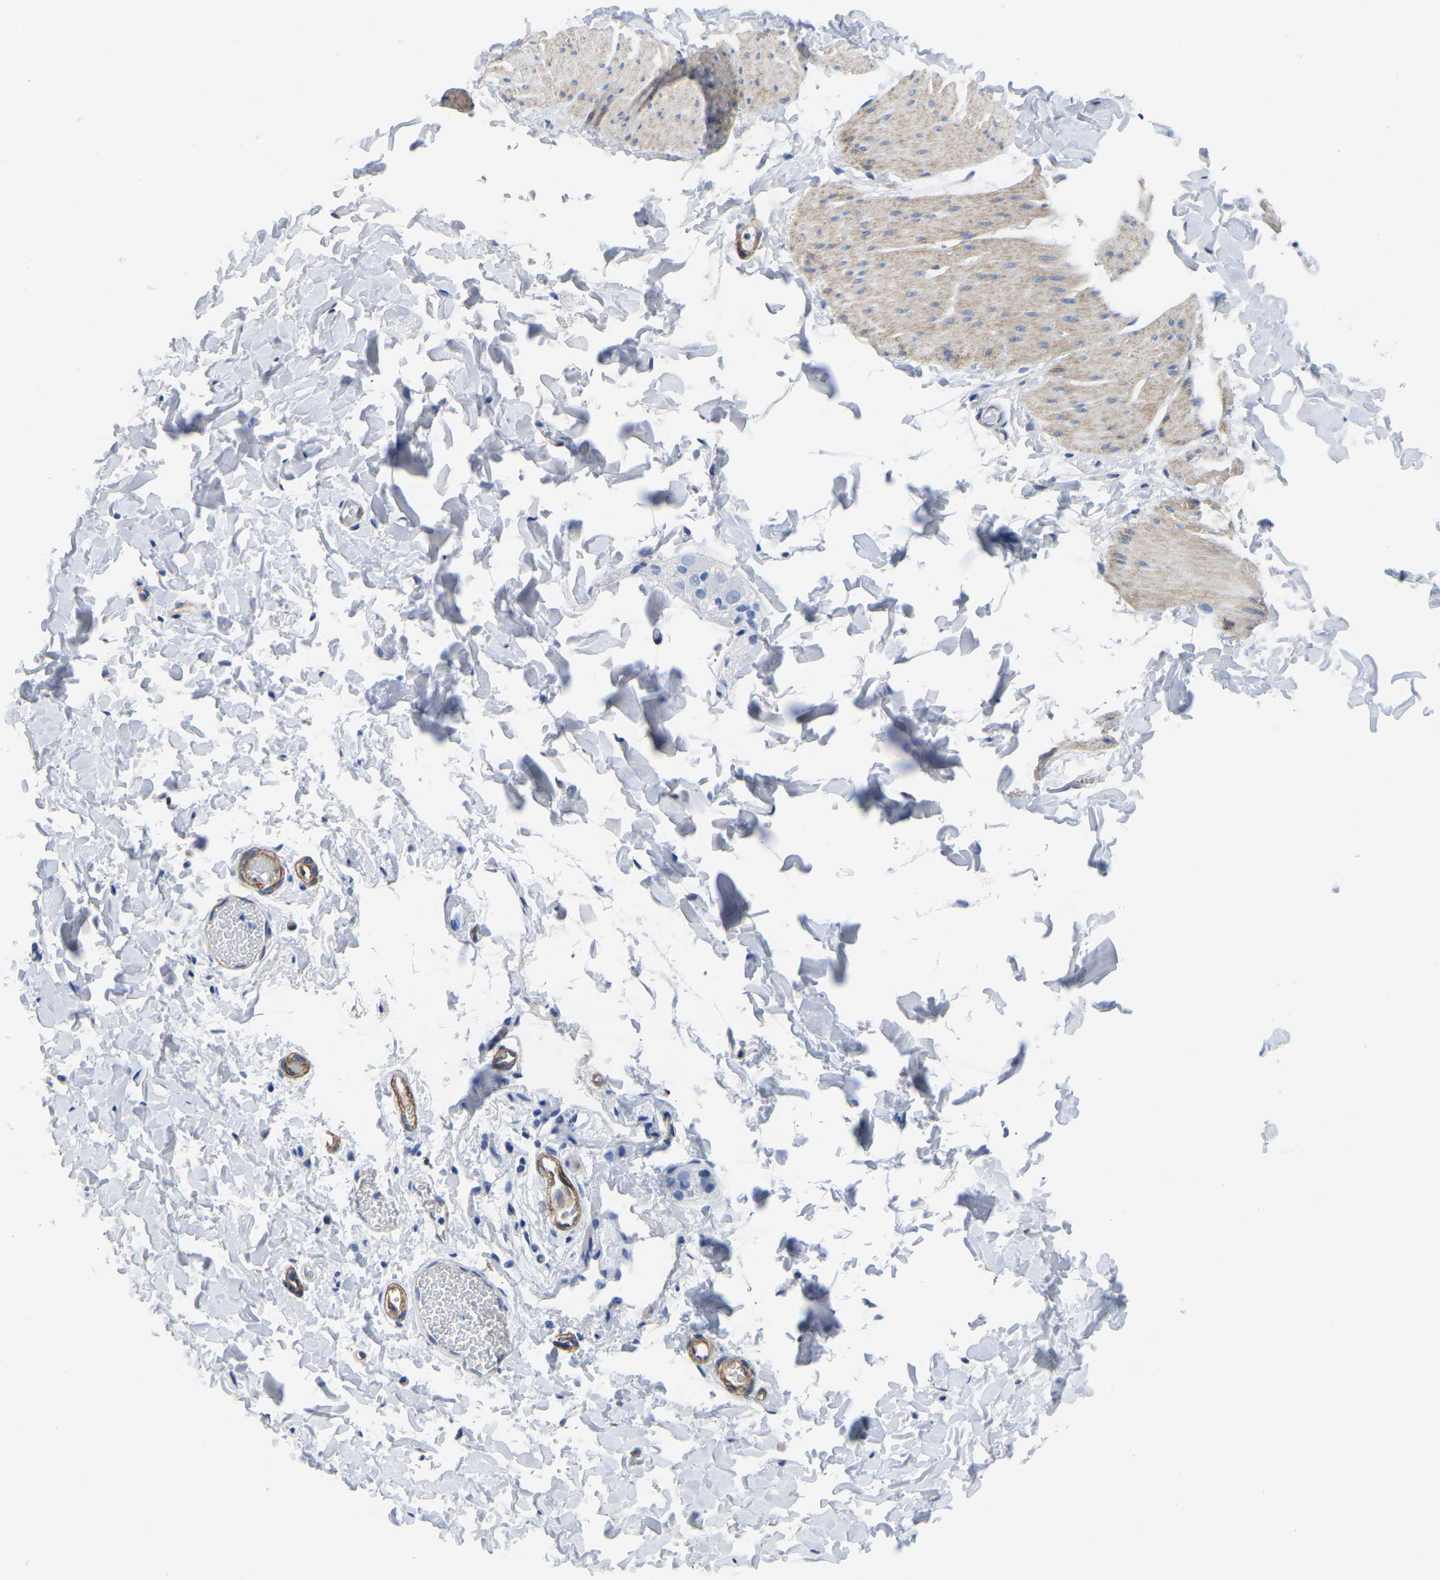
{"staining": {"intensity": "weak", "quantity": ">75%", "location": "cytoplasmic/membranous"}, "tissue": "smooth muscle", "cell_type": "Smooth muscle cells", "image_type": "normal", "snomed": [{"axis": "morphology", "description": "Normal tissue, NOS"}, {"axis": "topography", "description": "Smooth muscle"}, {"axis": "topography", "description": "Colon"}], "caption": "Smooth muscle cells show low levels of weak cytoplasmic/membranous expression in about >75% of cells in benign human smooth muscle. Nuclei are stained in blue.", "gene": "SLC45A3", "patient": {"sex": "male", "age": 67}}